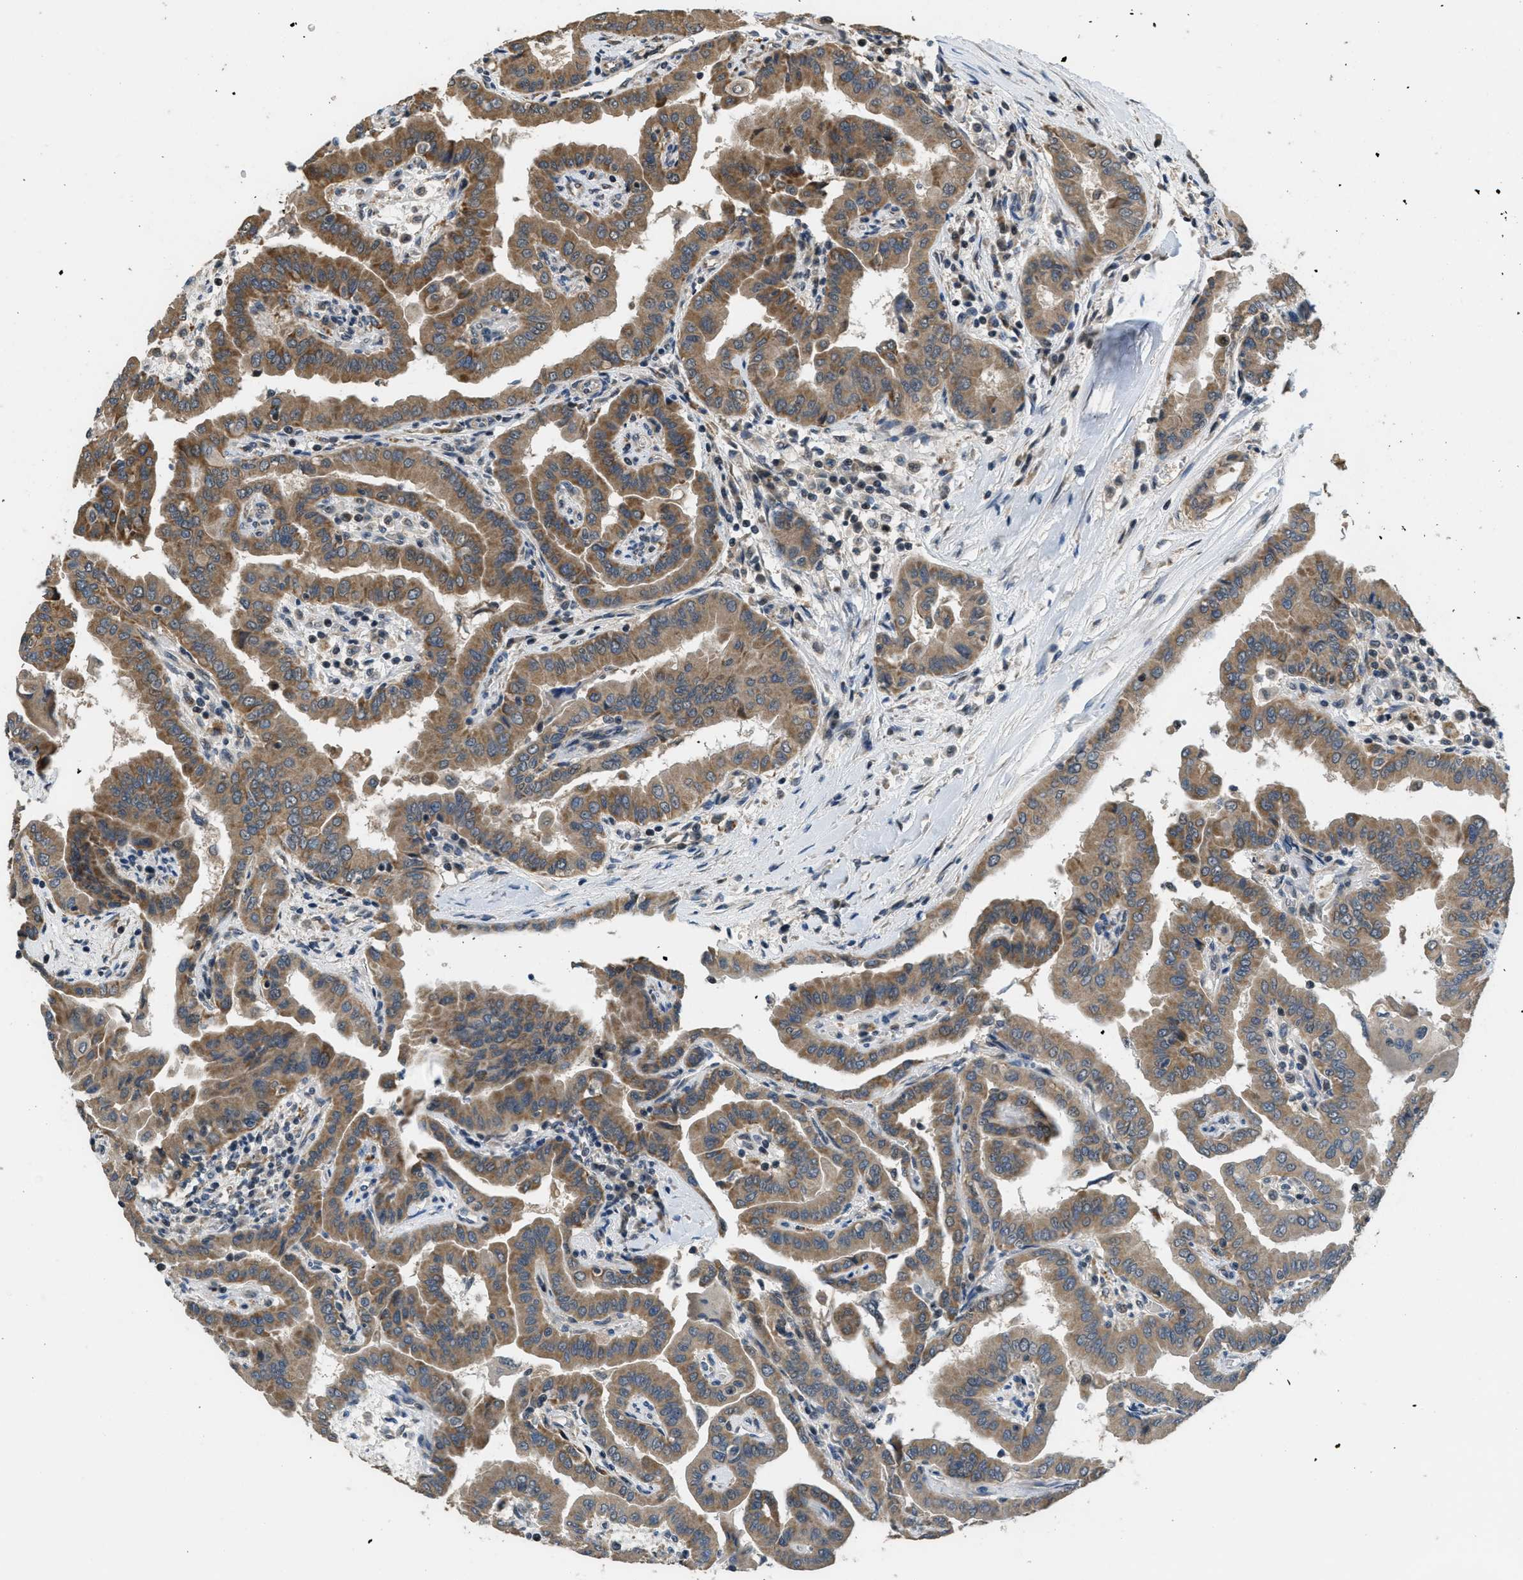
{"staining": {"intensity": "moderate", "quantity": ">75%", "location": "cytoplasmic/membranous"}, "tissue": "thyroid cancer", "cell_type": "Tumor cells", "image_type": "cancer", "snomed": [{"axis": "morphology", "description": "Papillary adenocarcinoma, NOS"}, {"axis": "topography", "description": "Thyroid gland"}], "caption": "This histopathology image exhibits immunohistochemistry (IHC) staining of thyroid cancer, with medium moderate cytoplasmic/membranous expression in approximately >75% of tumor cells.", "gene": "NAT1", "patient": {"sex": "male", "age": 33}}